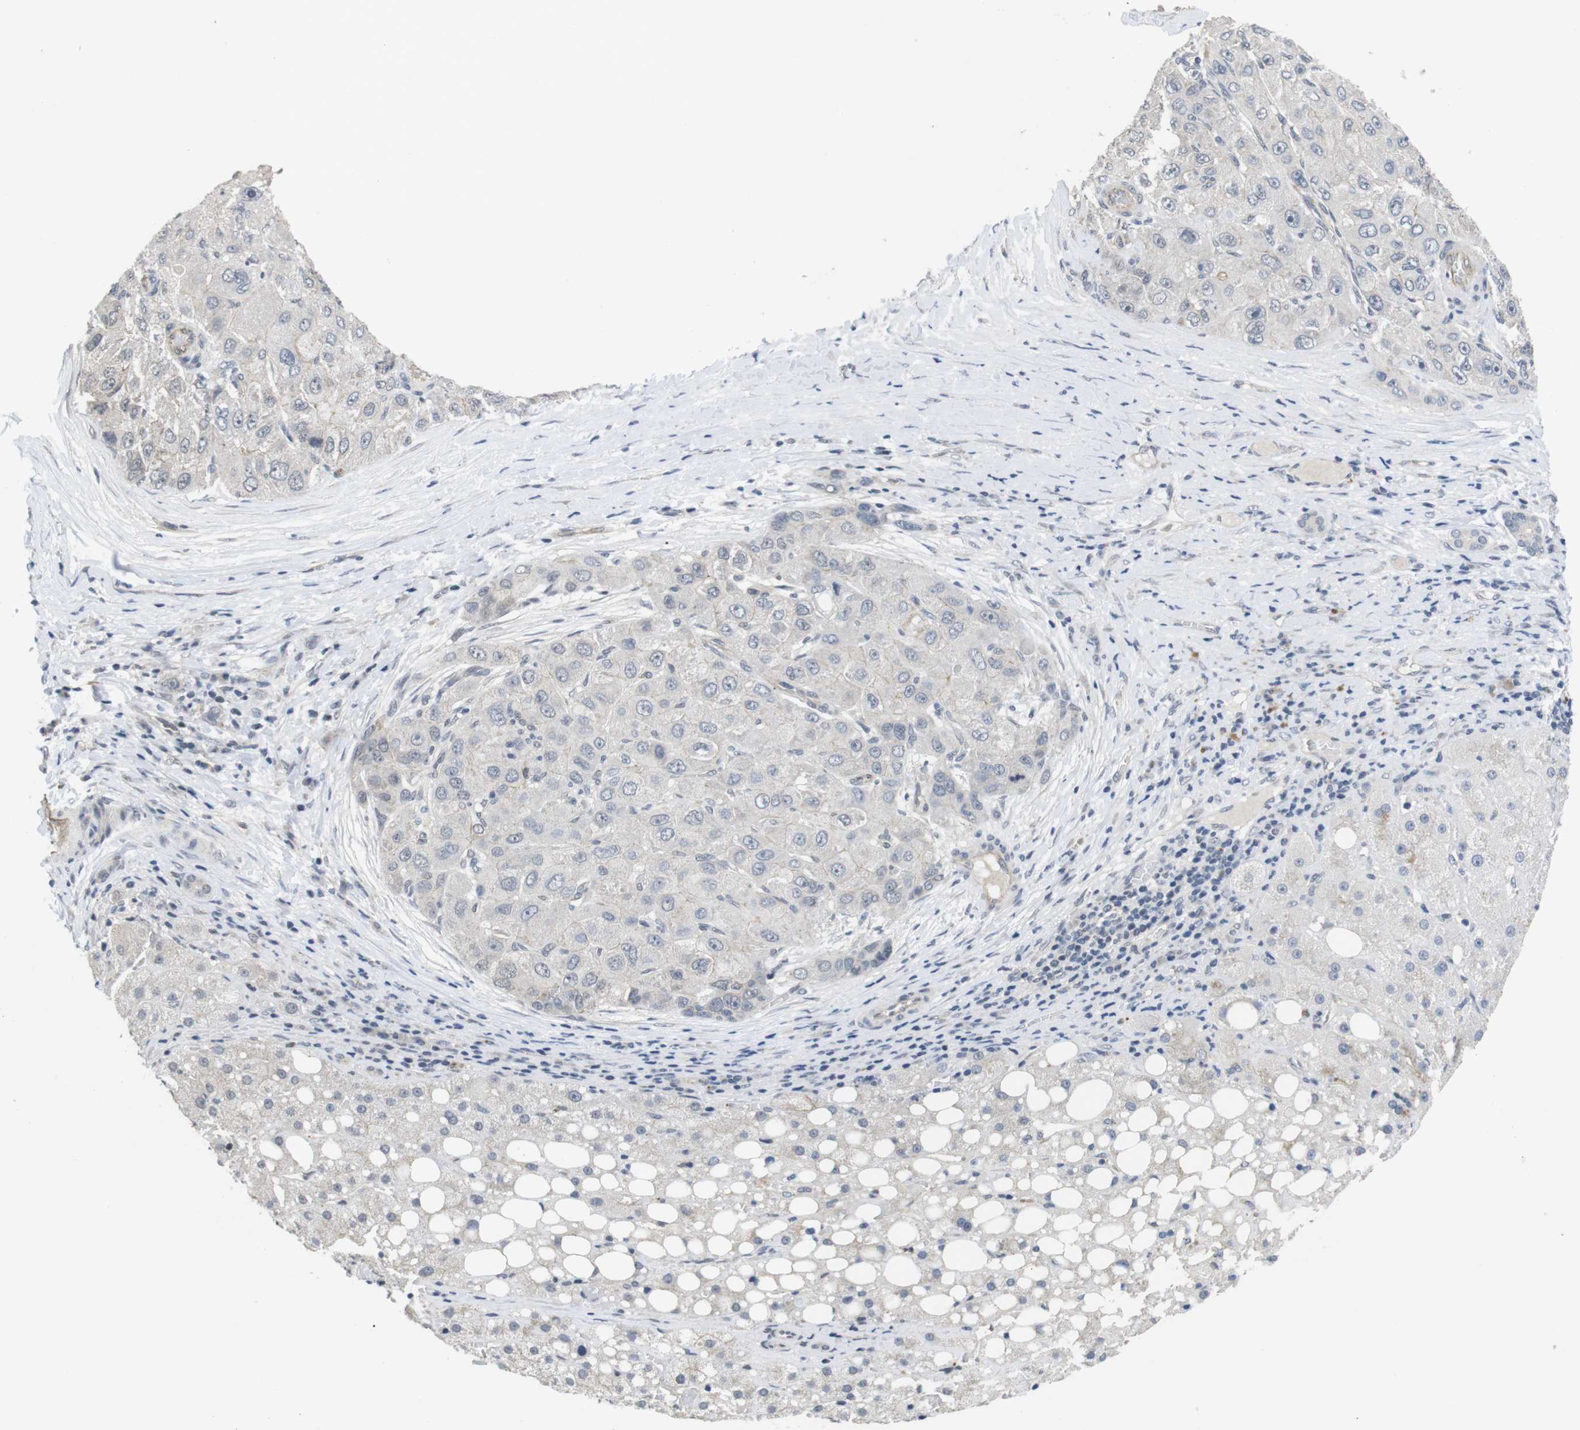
{"staining": {"intensity": "negative", "quantity": "none", "location": "none"}, "tissue": "liver cancer", "cell_type": "Tumor cells", "image_type": "cancer", "snomed": [{"axis": "morphology", "description": "Carcinoma, Hepatocellular, NOS"}, {"axis": "topography", "description": "Liver"}], "caption": "Tumor cells show no significant protein positivity in hepatocellular carcinoma (liver).", "gene": "NECTIN1", "patient": {"sex": "male", "age": 80}}